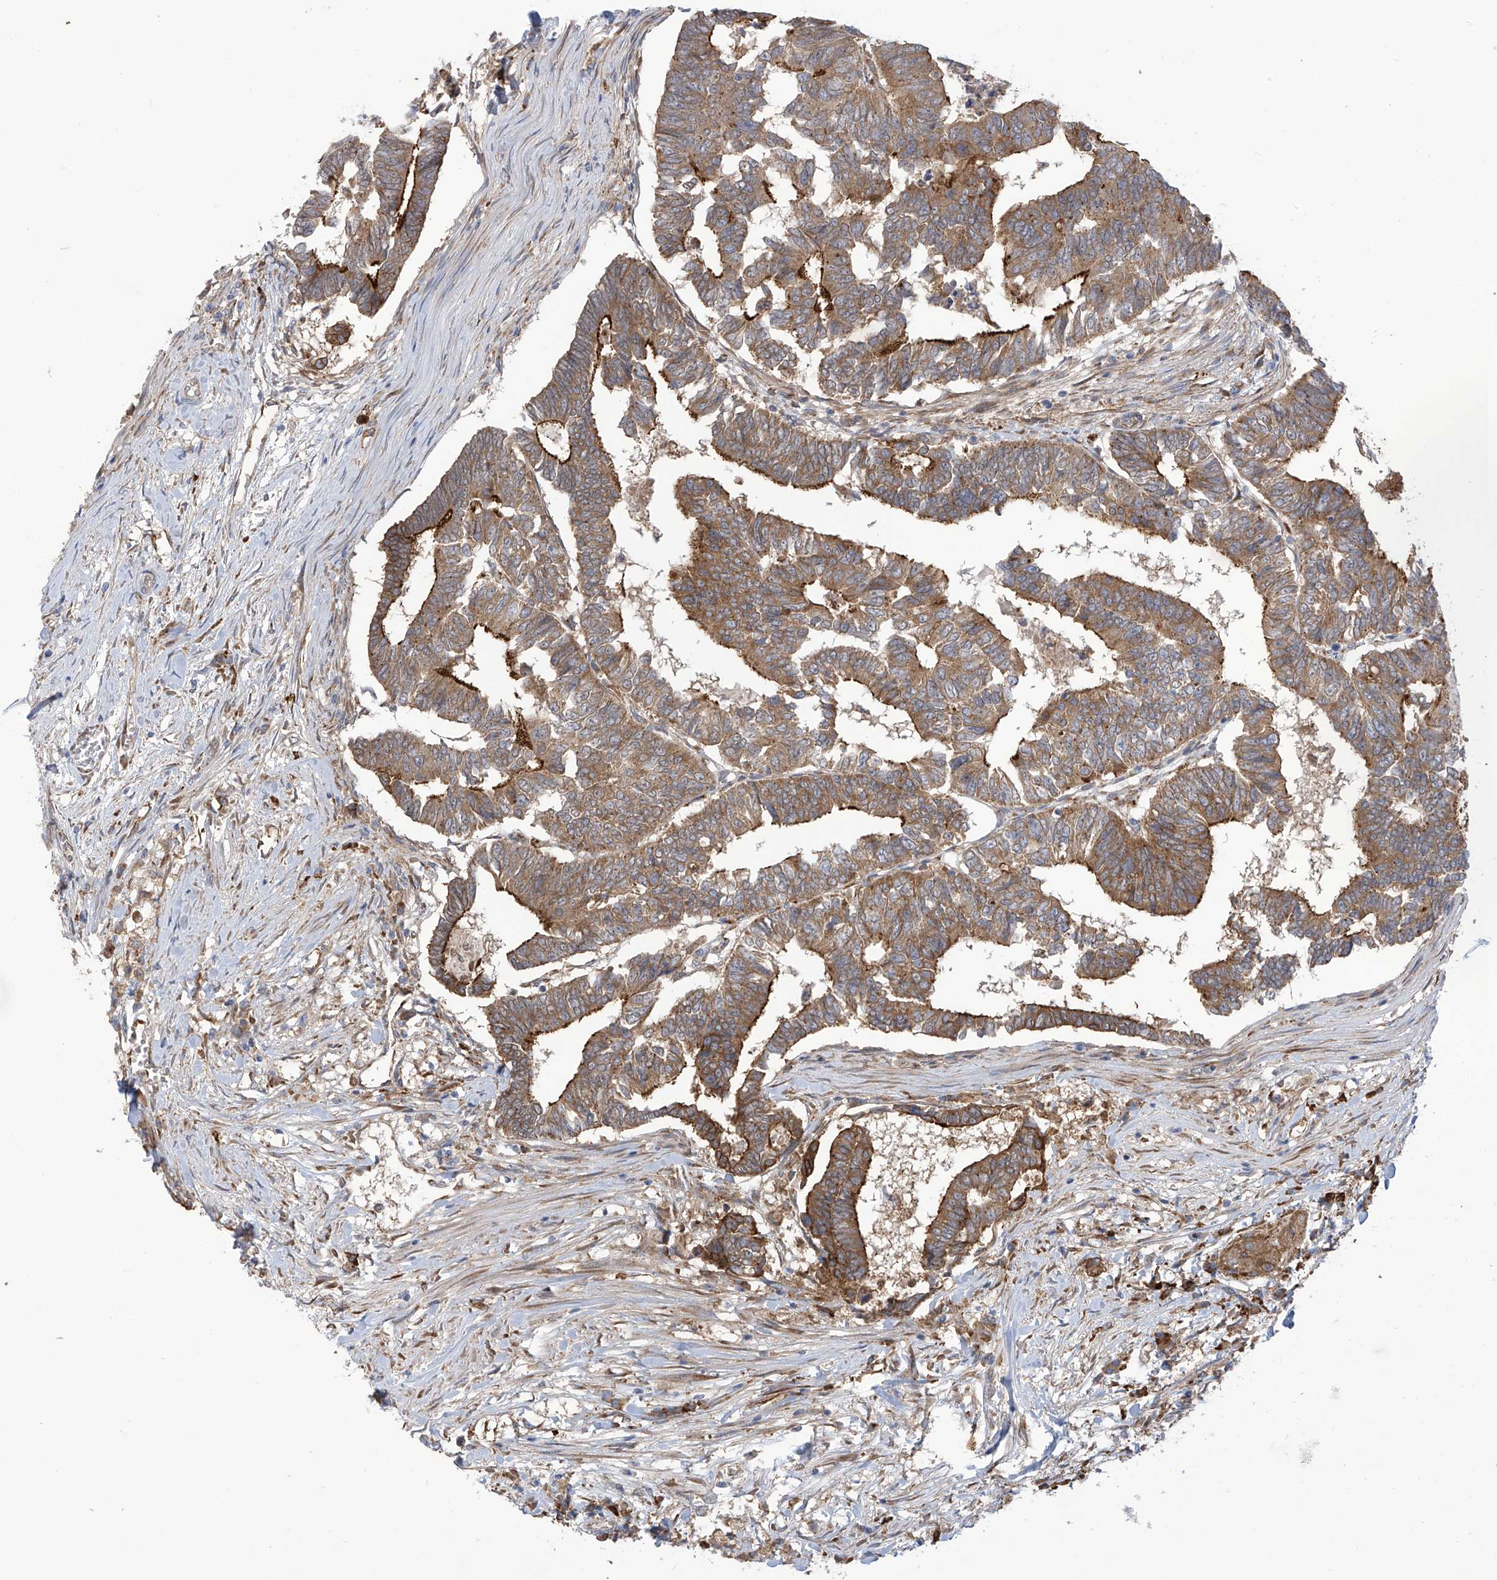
{"staining": {"intensity": "strong", "quantity": "<25%", "location": "cytoplasmic/membranous"}, "tissue": "colorectal cancer", "cell_type": "Tumor cells", "image_type": "cancer", "snomed": [{"axis": "morphology", "description": "Adenocarcinoma, NOS"}, {"axis": "topography", "description": "Rectum"}], "caption": "A brown stain shows strong cytoplasmic/membranous expression of a protein in colorectal cancer (adenocarcinoma) tumor cells.", "gene": "KIAA1522", "patient": {"sex": "female", "age": 65}}